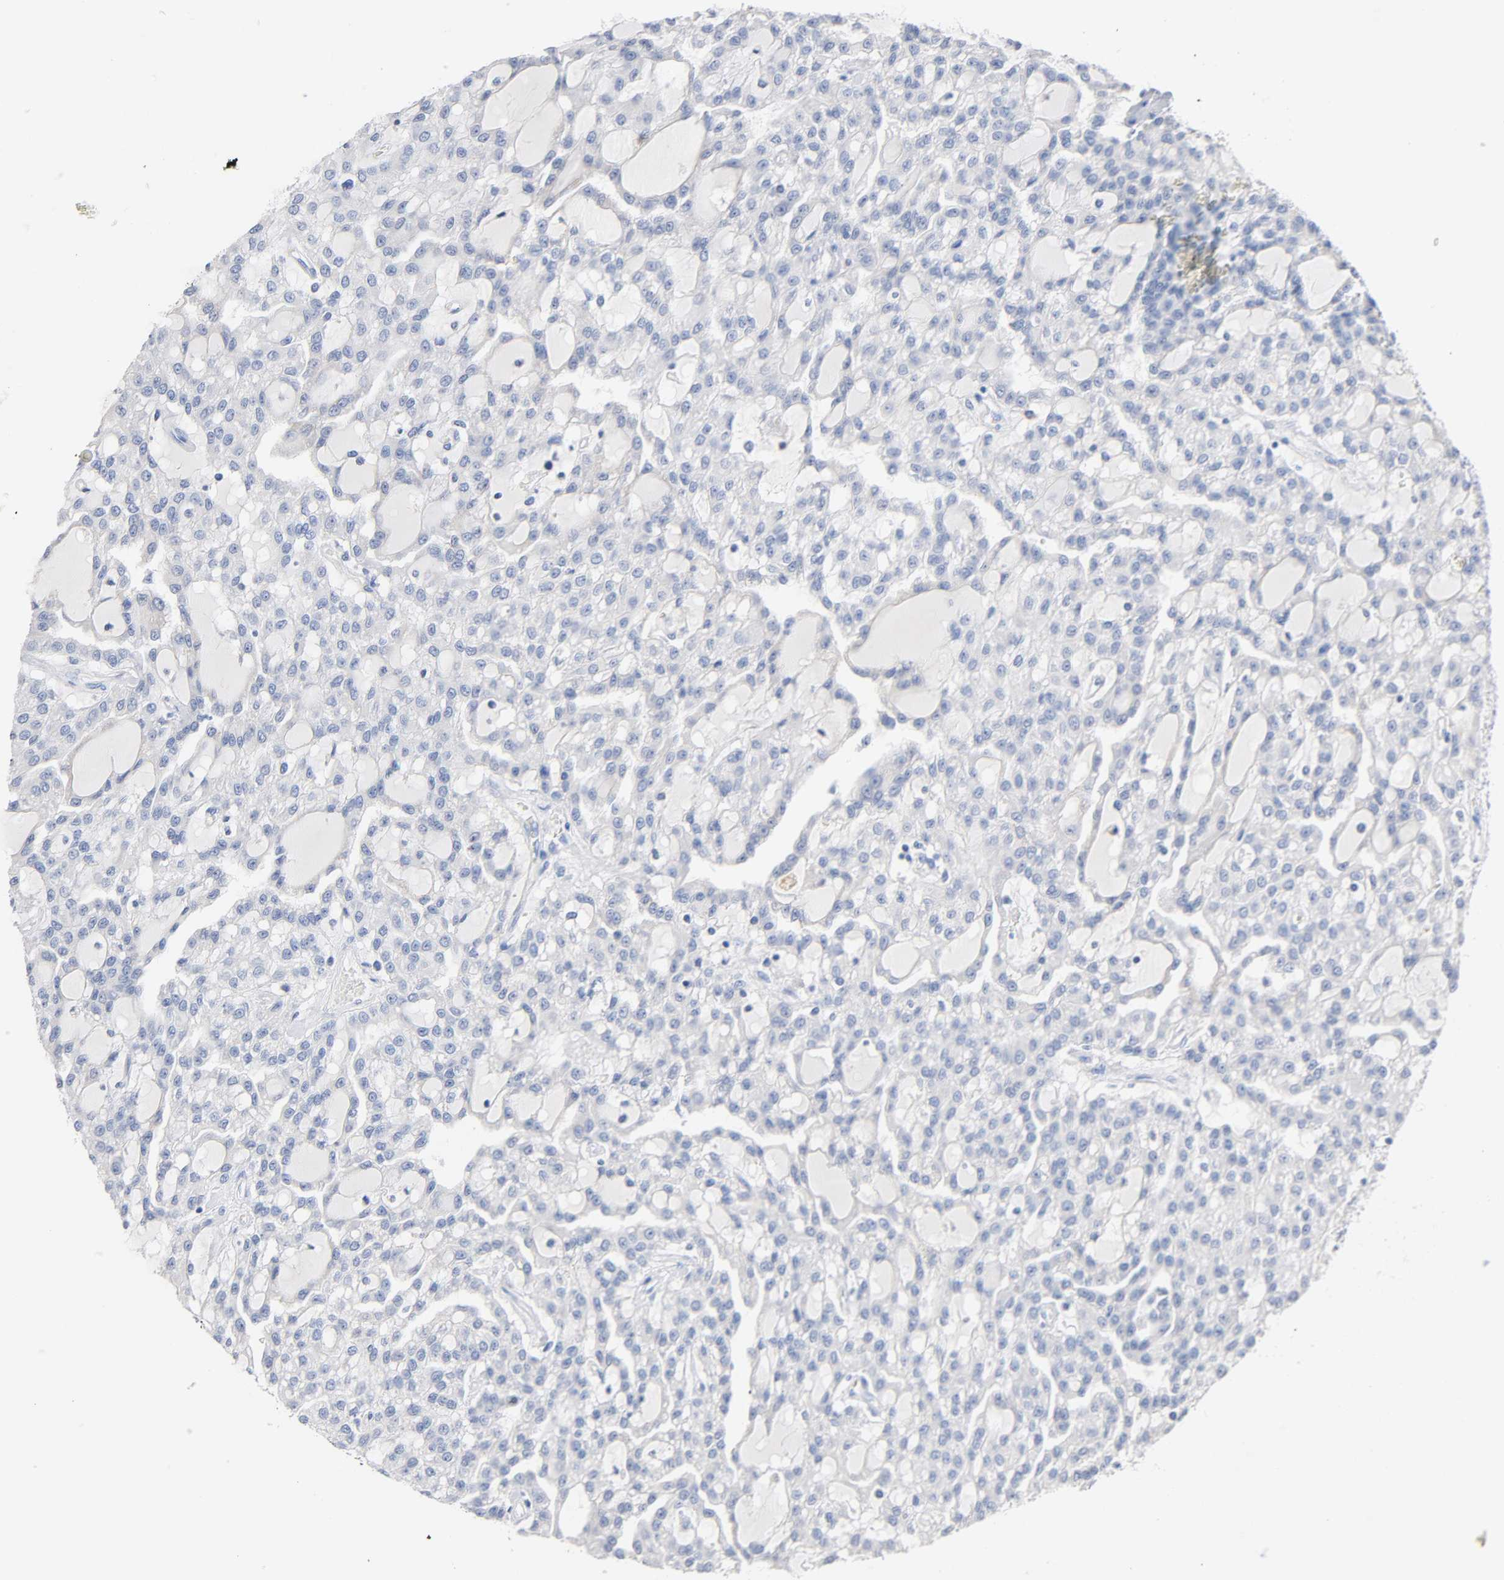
{"staining": {"intensity": "negative", "quantity": "none", "location": "none"}, "tissue": "renal cancer", "cell_type": "Tumor cells", "image_type": "cancer", "snomed": [{"axis": "morphology", "description": "Adenocarcinoma, NOS"}, {"axis": "topography", "description": "Kidney"}], "caption": "DAB (3,3'-diaminobenzidine) immunohistochemical staining of renal adenocarcinoma exhibits no significant staining in tumor cells.", "gene": "MALT1", "patient": {"sex": "male", "age": 63}}